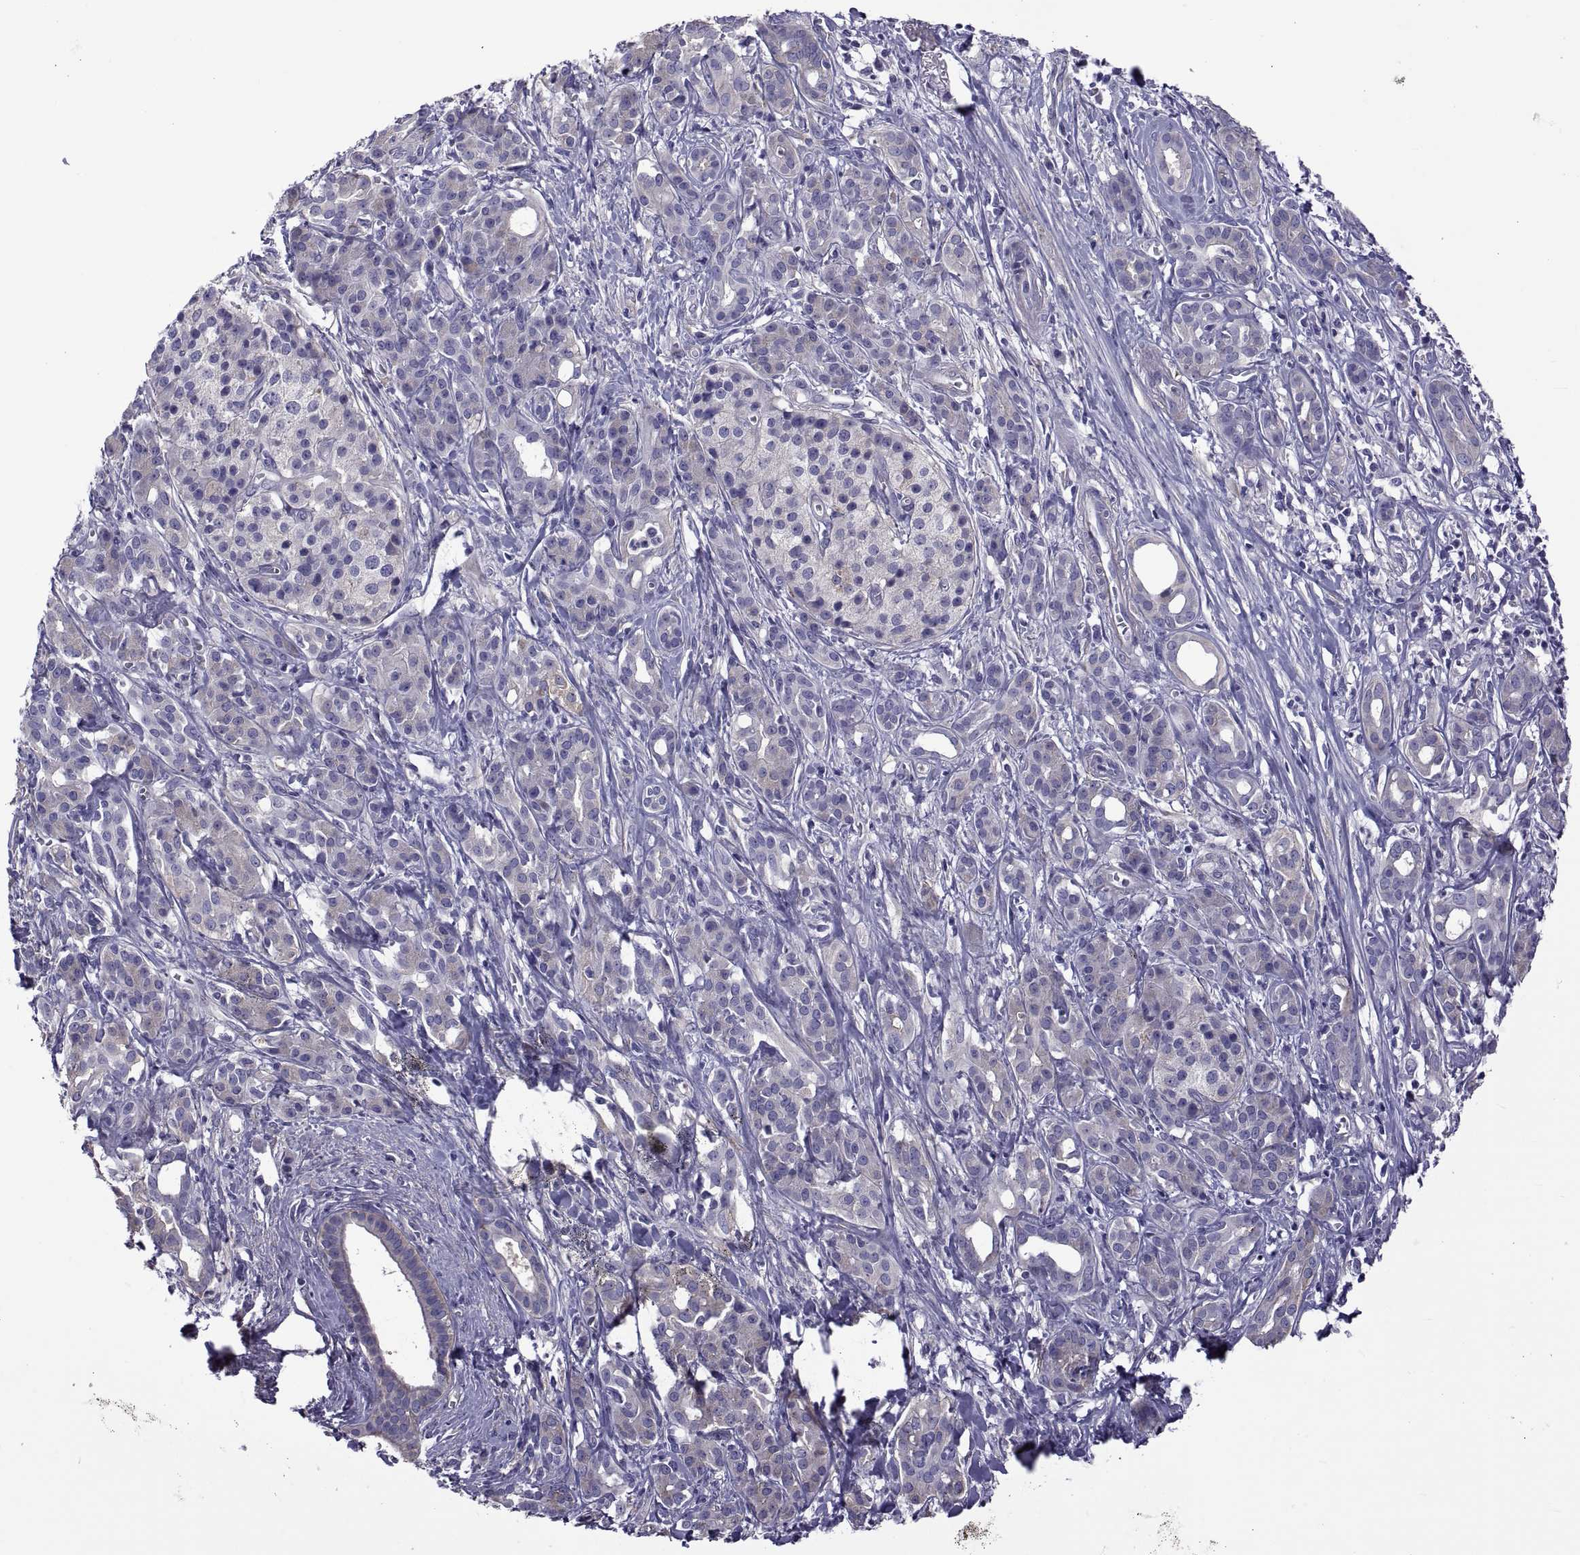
{"staining": {"intensity": "negative", "quantity": "none", "location": "none"}, "tissue": "pancreatic cancer", "cell_type": "Tumor cells", "image_type": "cancer", "snomed": [{"axis": "morphology", "description": "Adenocarcinoma, NOS"}, {"axis": "topography", "description": "Pancreas"}], "caption": "Pancreatic cancer (adenocarcinoma) was stained to show a protein in brown. There is no significant positivity in tumor cells.", "gene": "TMC3", "patient": {"sex": "male", "age": 61}}